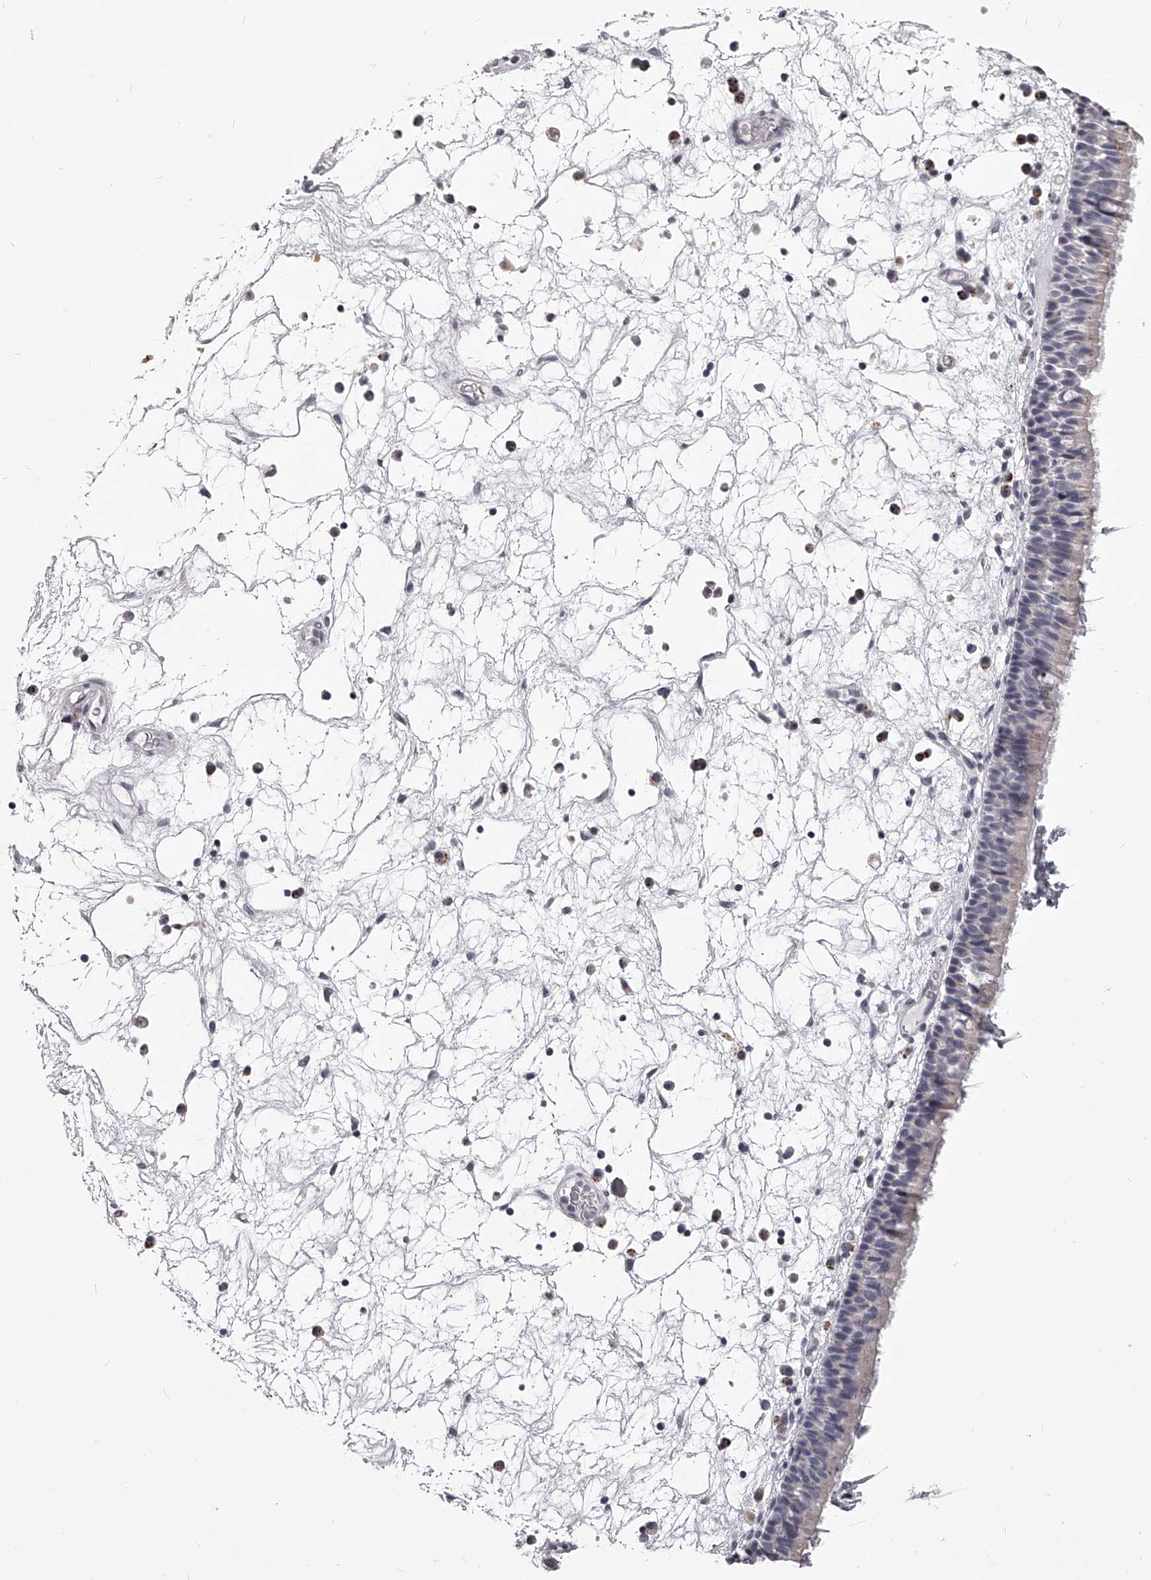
{"staining": {"intensity": "negative", "quantity": "none", "location": "none"}, "tissue": "nasopharynx", "cell_type": "Respiratory epithelial cells", "image_type": "normal", "snomed": [{"axis": "morphology", "description": "Normal tissue, NOS"}, {"axis": "morphology", "description": "Inflammation, NOS"}, {"axis": "morphology", "description": "Malignant melanoma, Metastatic site"}, {"axis": "topography", "description": "Nasopharynx"}], "caption": "Respiratory epithelial cells are negative for brown protein staining in unremarkable nasopharynx.", "gene": "DMRT1", "patient": {"sex": "male", "age": 70}}